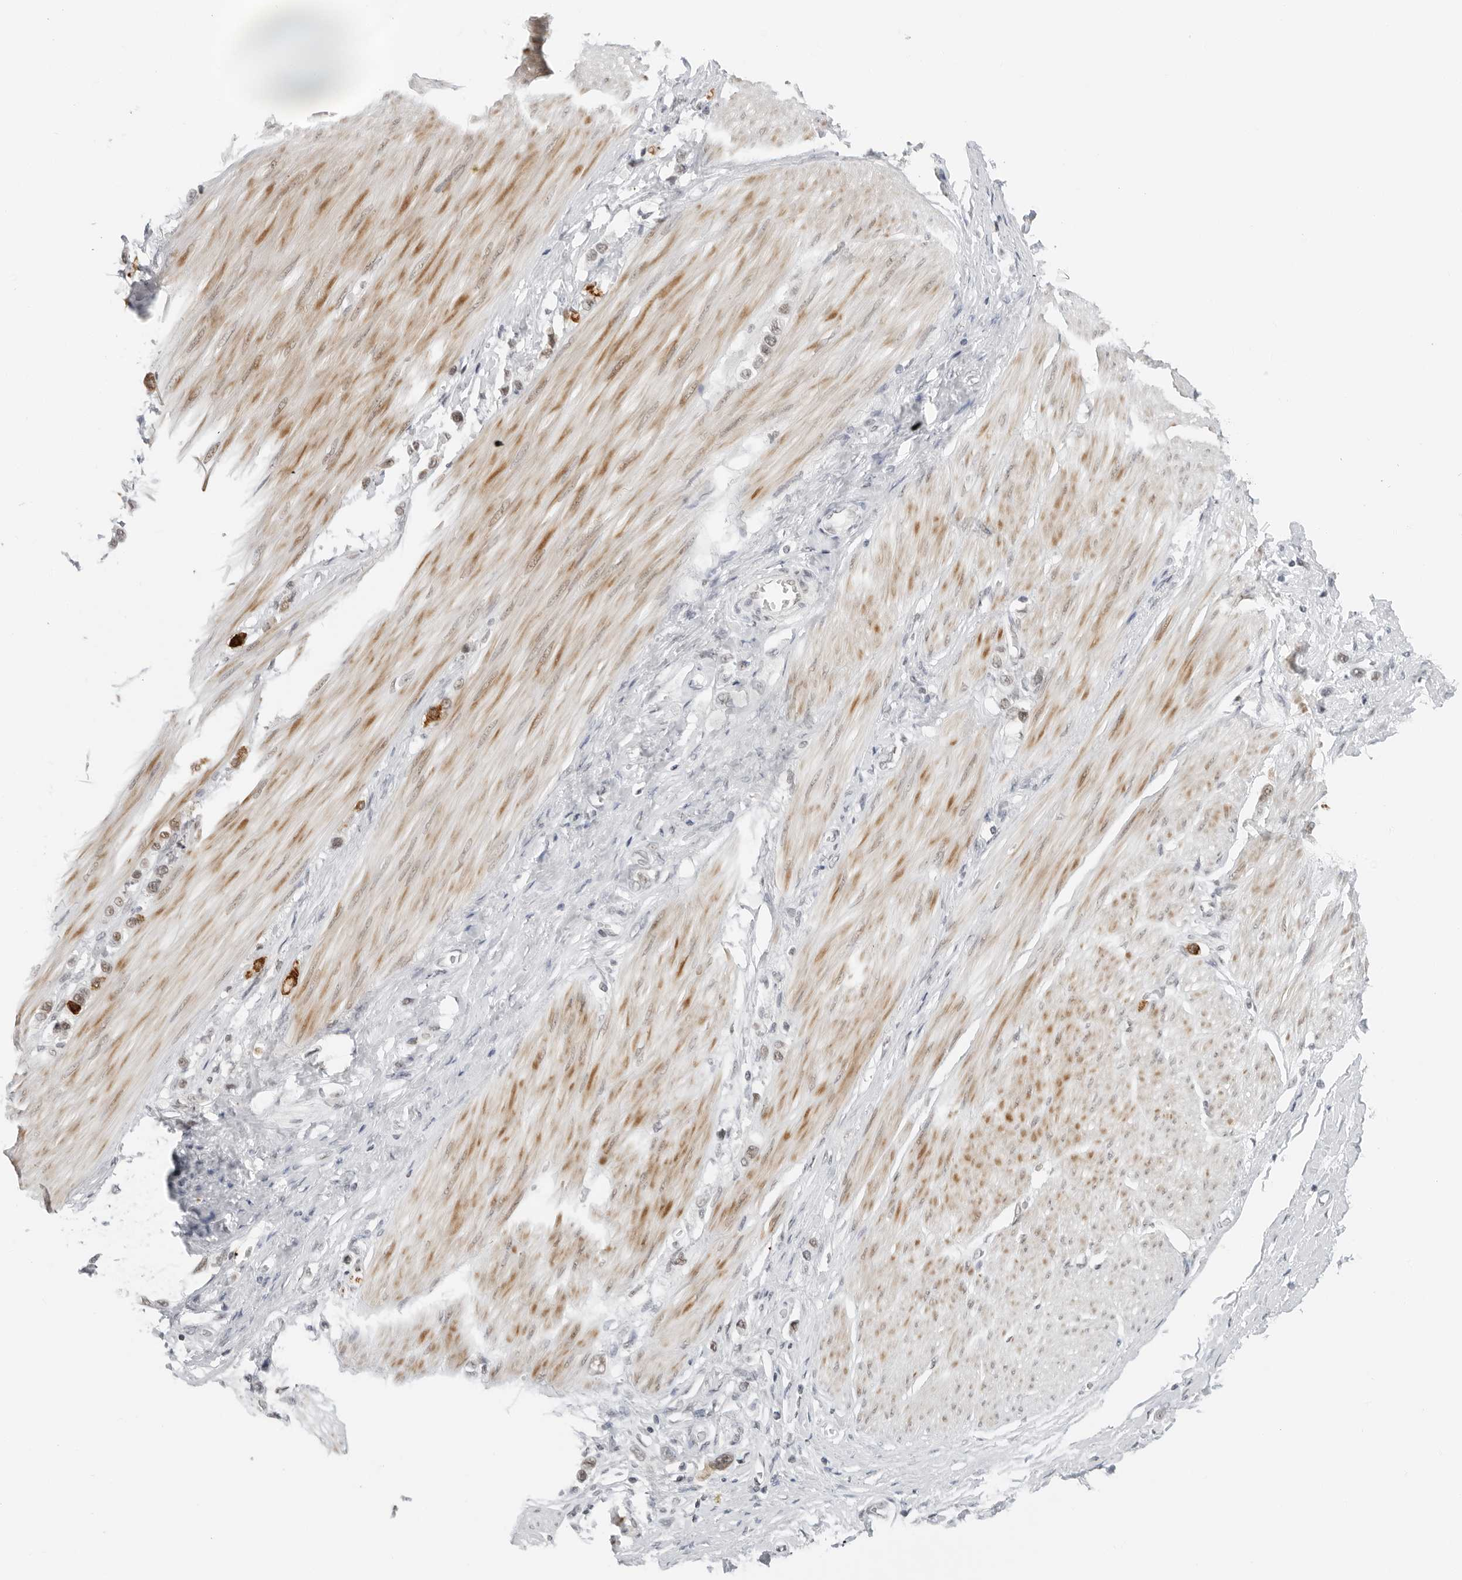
{"staining": {"intensity": "negative", "quantity": "none", "location": "none"}, "tissue": "stomach cancer", "cell_type": "Tumor cells", "image_type": "cancer", "snomed": [{"axis": "morphology", "description": "Adenocarcinoma, NOS"}, {"axis": "topography", "description": "Stomach"}], "caption": "High power microscopy image of an immunohistochemistry image of stomach cancer, revealing no significant positivity in tumor cells. (Brightfield microscopy of DAB (3,3'-diaminobenzidine) immunohistochemistry (IHC) at high magnification).", "gene": "FOXK2", "patient": {"sex": "female", "age": 65}}